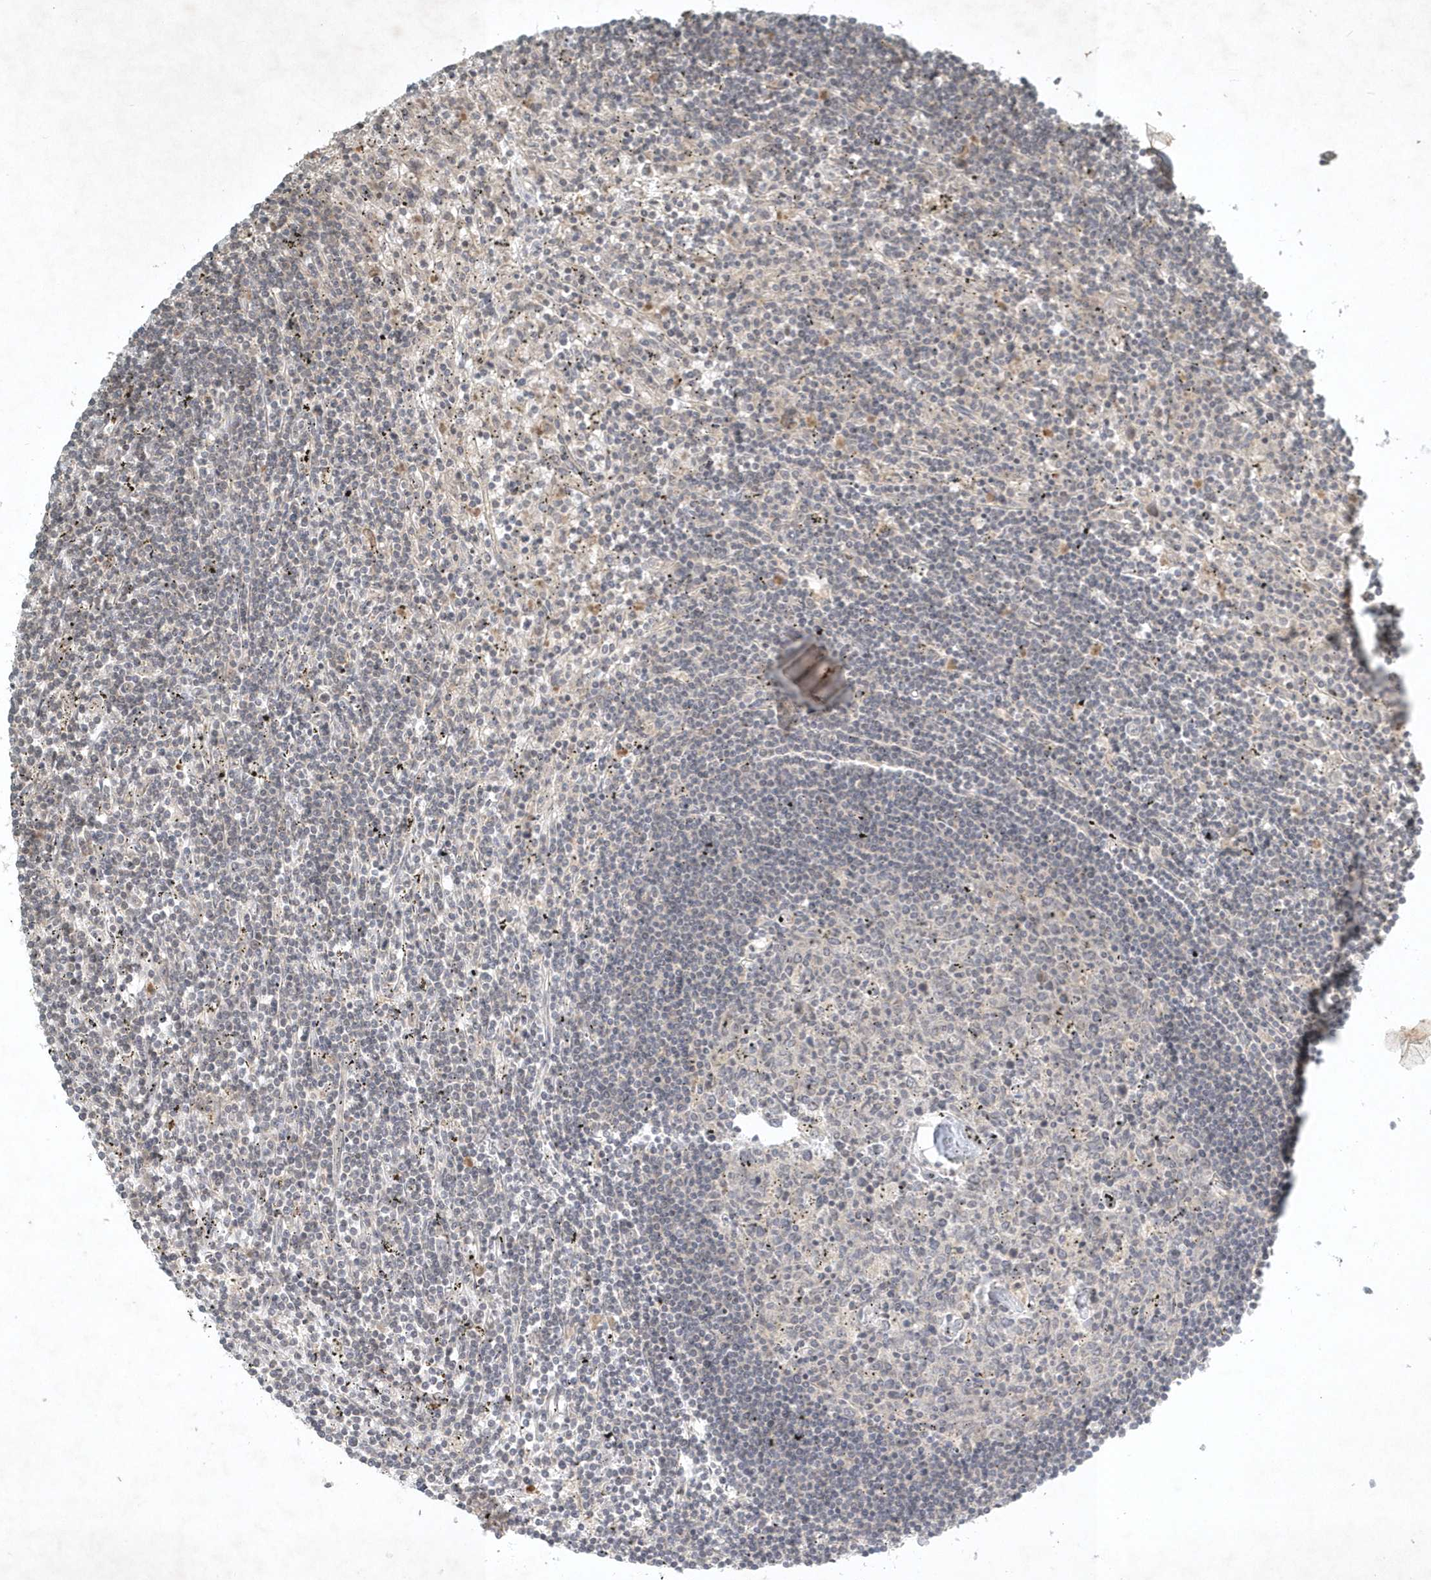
{"staining": {"intensity": "negative", "quantity": "none", "location": "none"}, "tissue": "lymphoma", "cell_type": "Tumor cells", "image_type": "cancer", "snomed": [{"axis": "morphology", "description": "Malignant lymphoma, non-Hodgkin's type, Low grade"}, {"axis": "topography", "description": "Spleen"}], "caption": "The image exhibits no significant expression in tumor cells of lymphoma.", "gene": "TNFAIP6", "patient": {"sex": "male", "age": 76}}